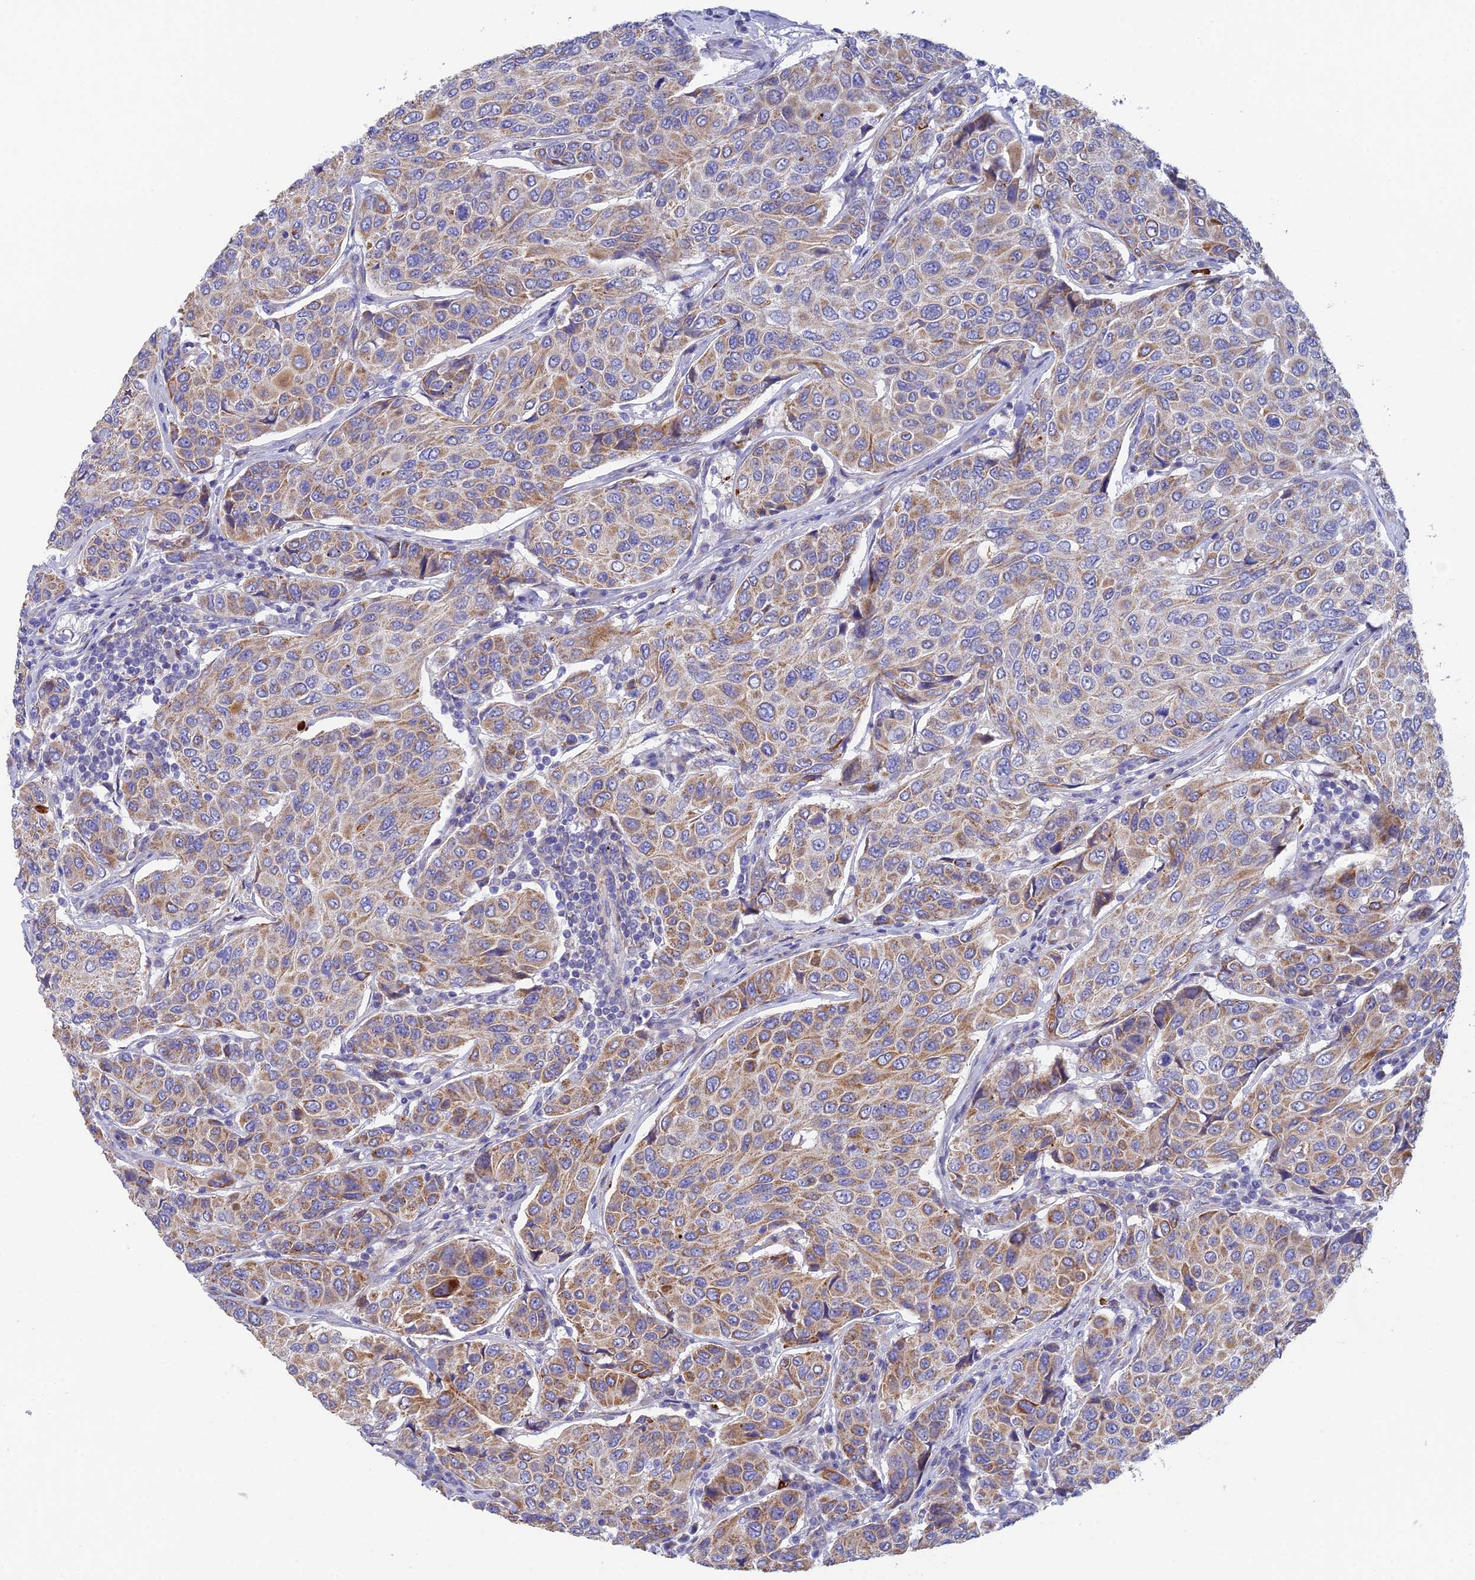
{"staining": {"intensity": "moderate", "quantity": "25%-75%", "location": "cytoplasmic/membranous"}, "tissue": "breast cancer", "cell_type": "Tumor cells", "image_type": "cancer", "snomed": [{"axis": "morphology", "description": "Duct carcinoma"}, {"axis": "topography", "description": "Breast"}], "caption": "Approximately 25%-75% of tumor cells in breast intraductal carcinoma display moderate cytoplasmic/membranous protein expression as visualized by brown immunohistochemical staining.", "gene": "CSPG4", "patient": {"sex": "female", "age": 55}}